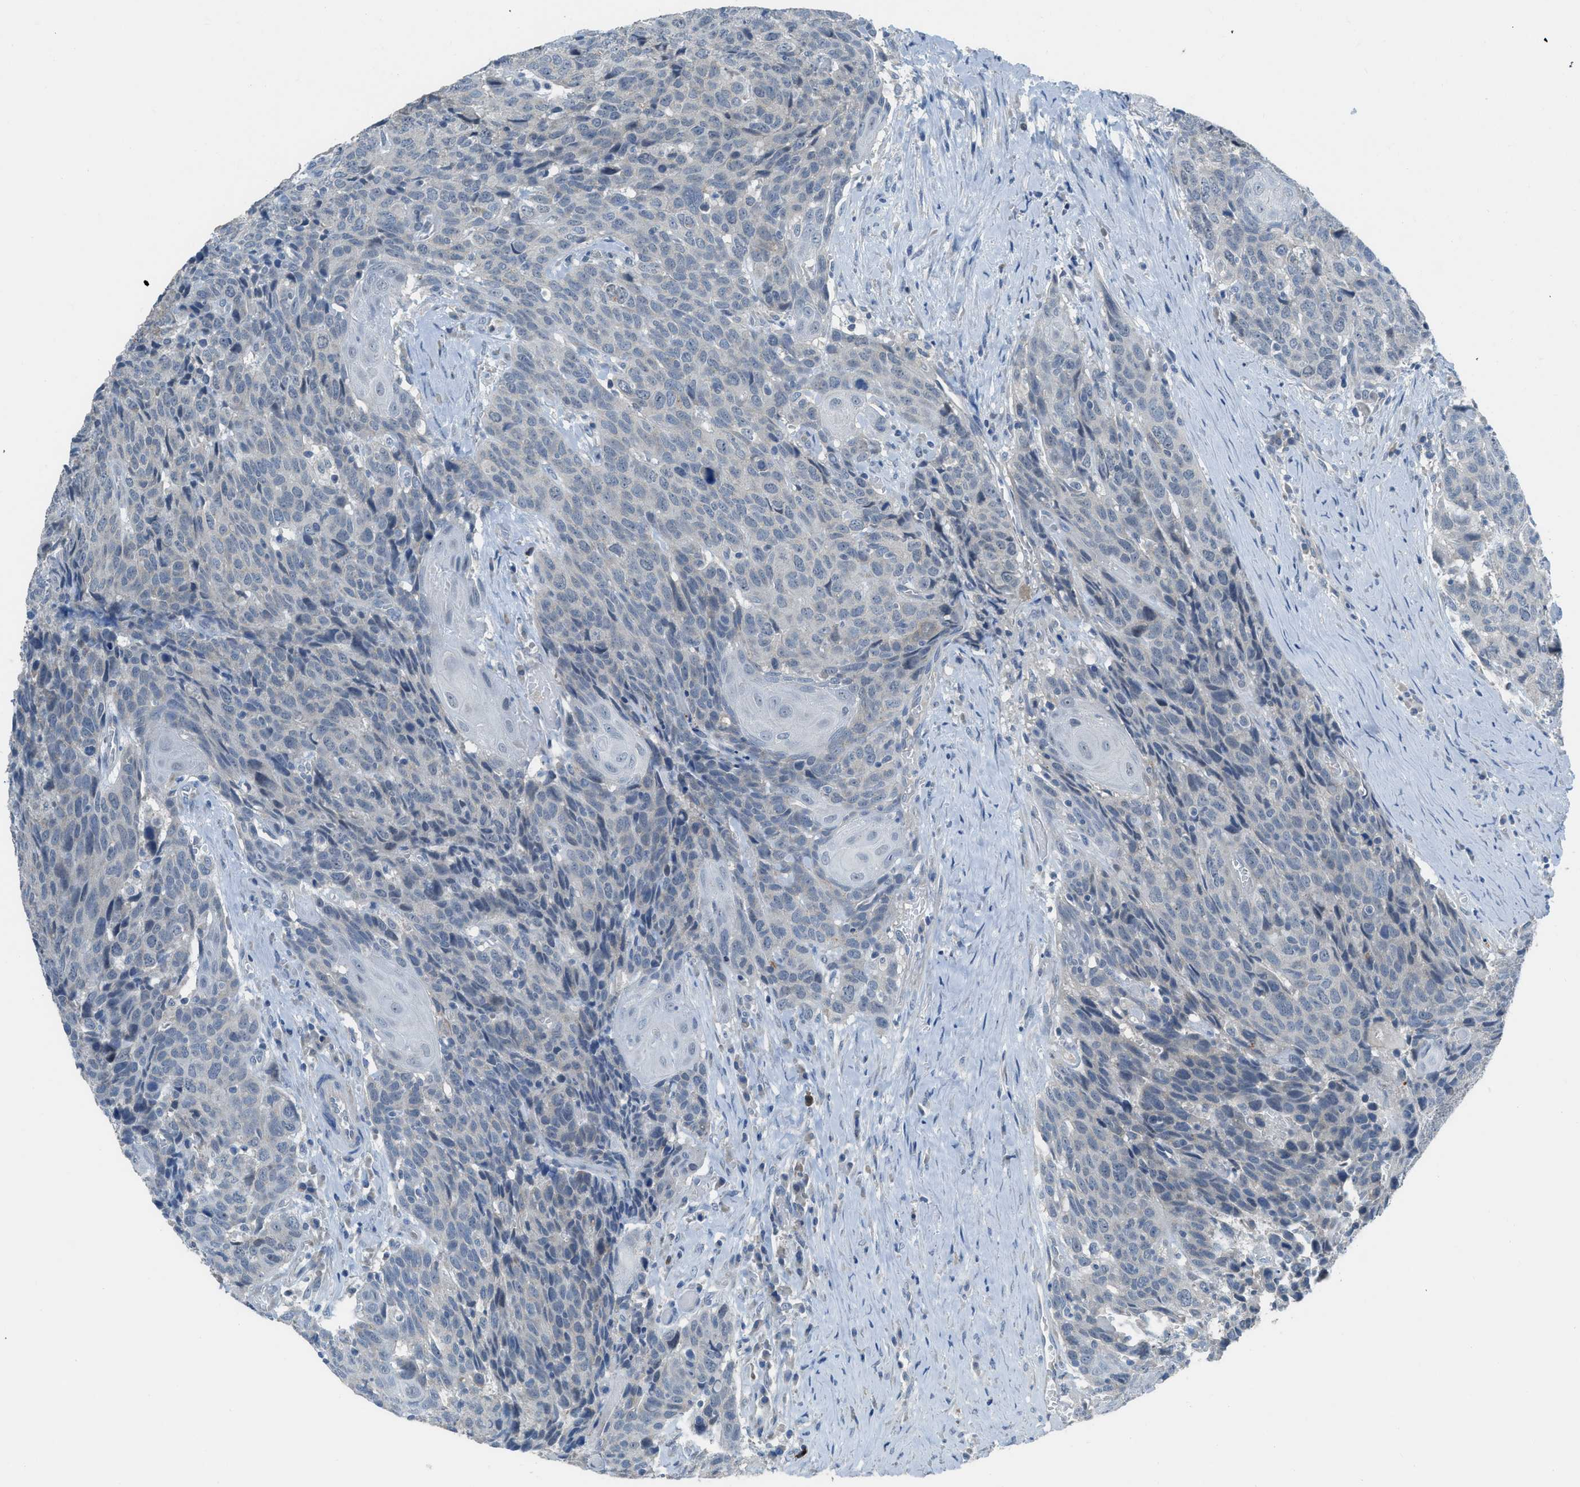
{"staining": {"intensity": "negative", "quantity": "none", "location": "none"}, "tissue": "head and neck cancer", "cell_type": "Tumor cells", "image_type": "cancer", "snomed": [{"axis": "morphology", "description": "Squamous cell carcinoma, NOS"}, {"axis": "topography", "description": "Head-Neck"}], "caption": "There is no significant expression in tumor cells of head and neck cancer. Nuclei are stained in blue.", "gene": "TIMD4", "patient": {"sex": "male", "age": 66}}